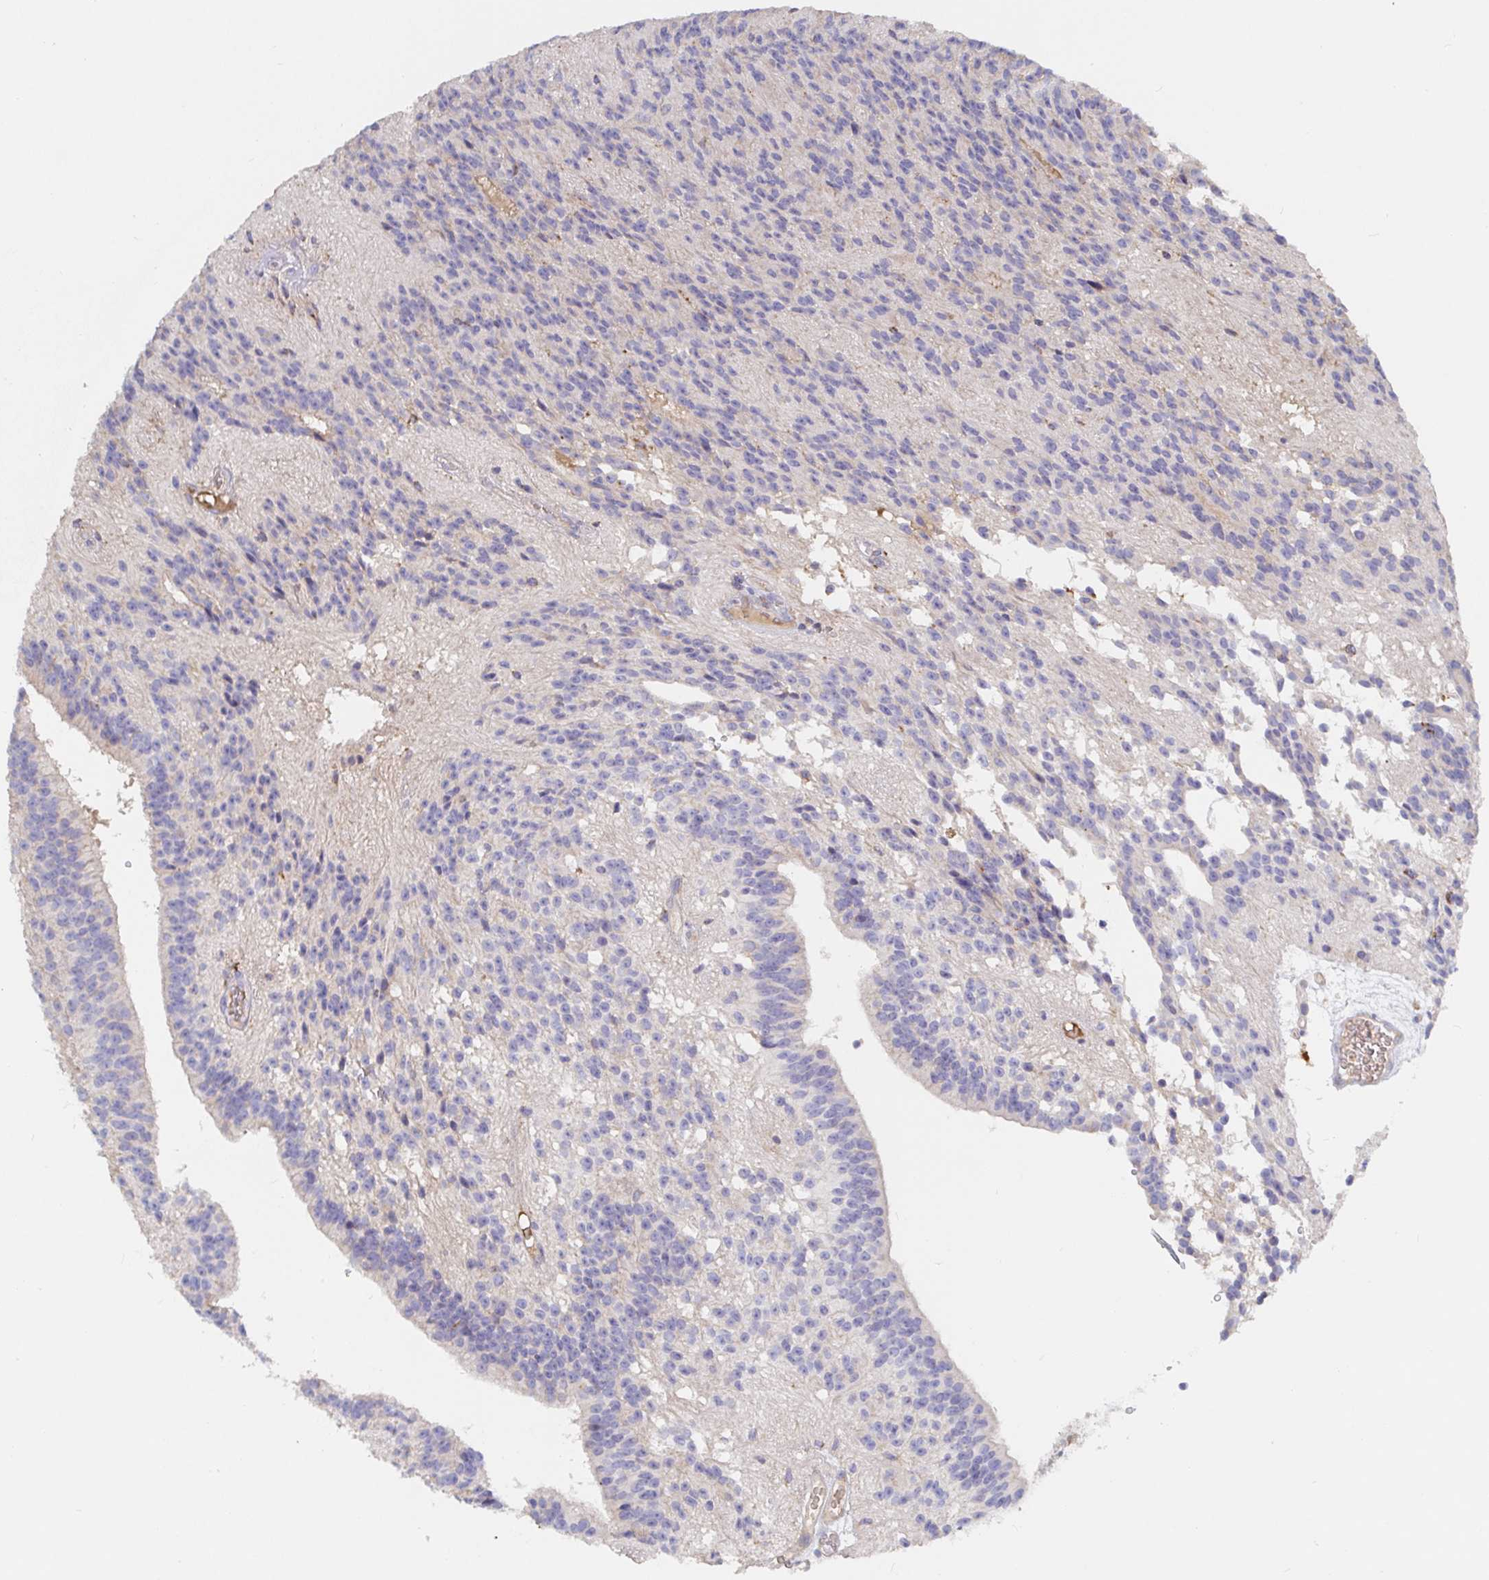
{"staining": {"intensity": "negative", "quantity": "none", "location": "none"}, "tissue": "glioma", "cell_type": "Tumor cells", "image_type": "cancer", "snomed": [{"axis": "morphology", "description": "Glioma, malignant, Low grade"}, {"axis": "topography", "description": "Brain"}], "caption": "Image shows no significant protein staining in tumor cells of low-grade glioma (malignant).", "gene": "IRAK2", "patient": {"sex": "male", "age": 31}}